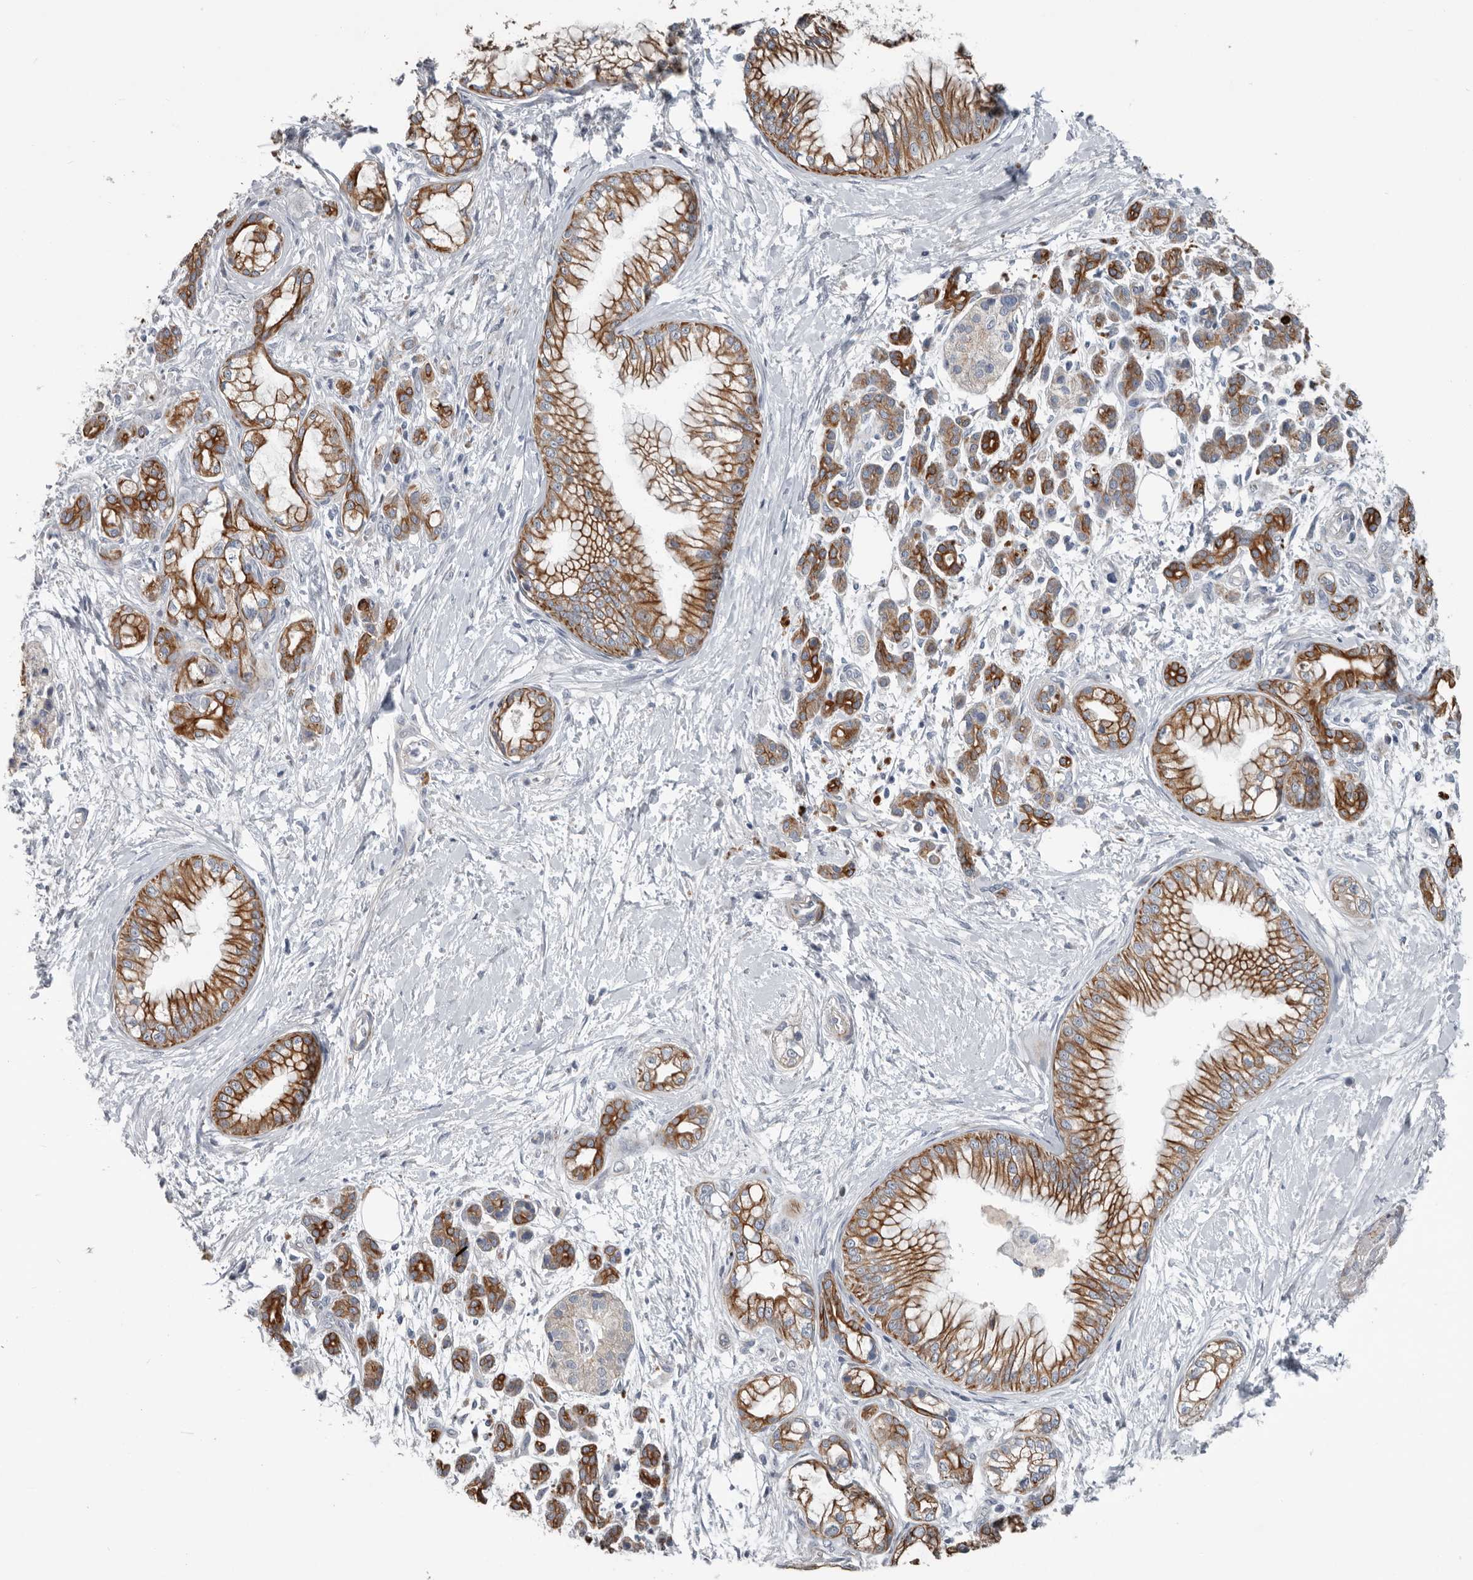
{"staining": {"intensity": "moderate", "quantity": ">75%", "location": "cytoplasmic/membranous"}, "tissue": "pancreatic cancer", "cell_type": "Tumor cells", "image_type": "cancer", "snomed": [{"axis": "morphology", "description": "Adenocarcinoma, NOS"}, {"axis": "topography", "description": "Pancreas"}], "caption": "Protein staining of pancreatic cancer (adenocarcinoma) tissue displays moderate cytoplasmic/membranous staining in approximately >75% of tumor cells.", "gene": "DPY19L4", "patient": {"sex": "male", "age": 68}}